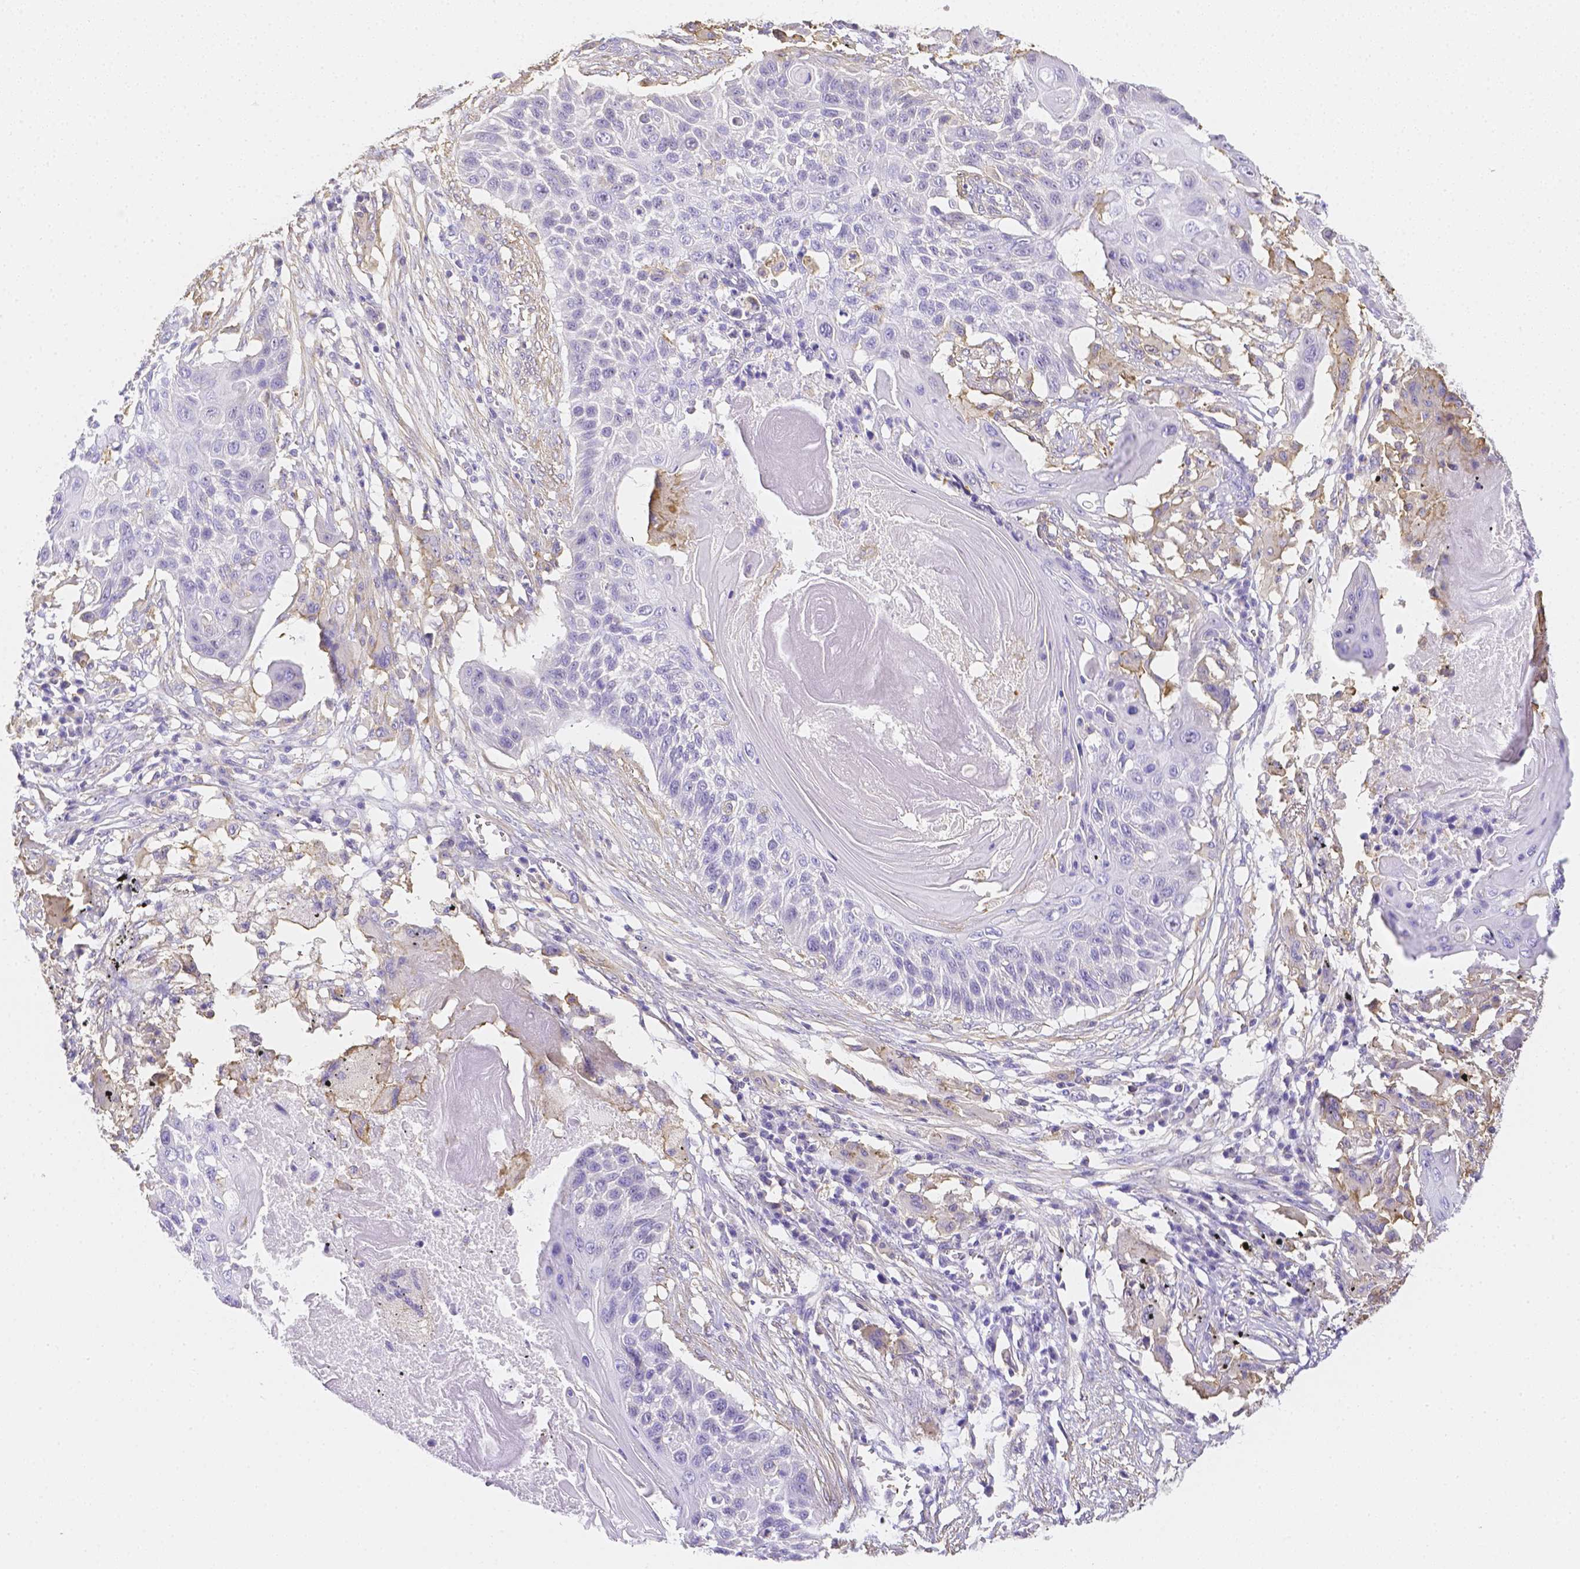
{"staining": {"intensity": "negative", "quantity": "none", "location": "none"}, "tissue": "lung cancer", "cell_type": "Tumor cells", "image_type": "cancer", "snomed": [{"axis": "morphology", "description": "Squamous cell carcinoma, NOS"}, {"axis": "topography", "description": "Lung"}], "caption": "Immunohistochemistry image of human lung cancer (squamous cell carcinoma) stained for a protein (brown), which reveals no staining in tumor cells. (DAB immunohistochemistry, high magnification).", "gene": "ASAH2", "patient": {"sex": "male", "age": 78}}